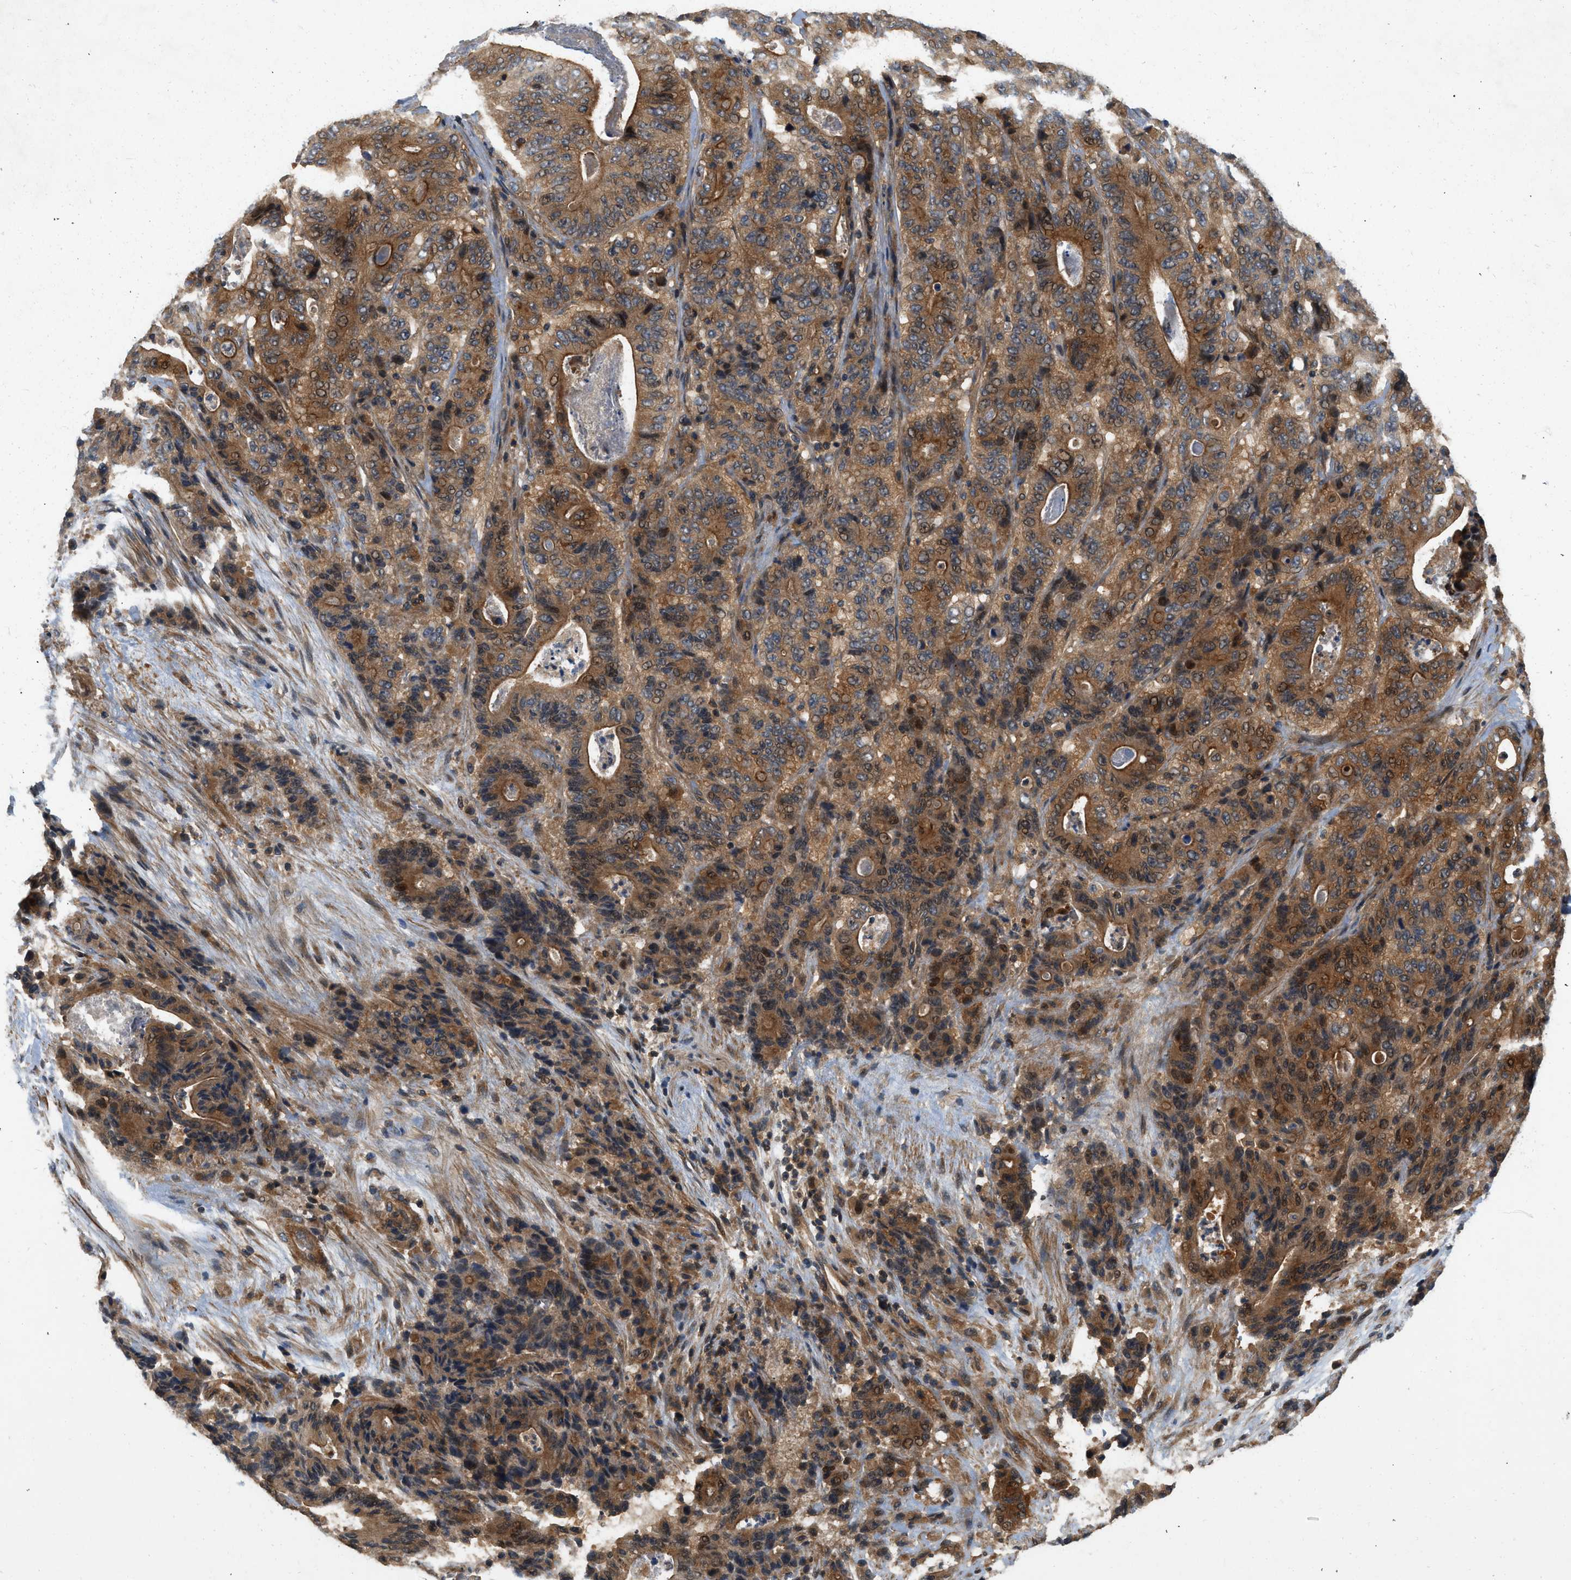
{"staining": {"intensity": "moderate", "quantity": ">75%", "location": "cytoplasmic/membranous"}, "tissue": "stomach cancer", "cell_type": "Tumor cells", "image_type": "cancer", "snomed": [{"axis": "morphology", "description": "Adenocarcinoma, NOS"}, {"axis": "topography", "description": "Stomach"}], "caption": "An IHC image of neoplastic tissue is shown. Protein staining in brown shows moderate cytoplasmic/membranous positivity in stomach cancer within tumor cells.", "gene": "GPR31", "patient": {"sex": "female", "age": 73}}